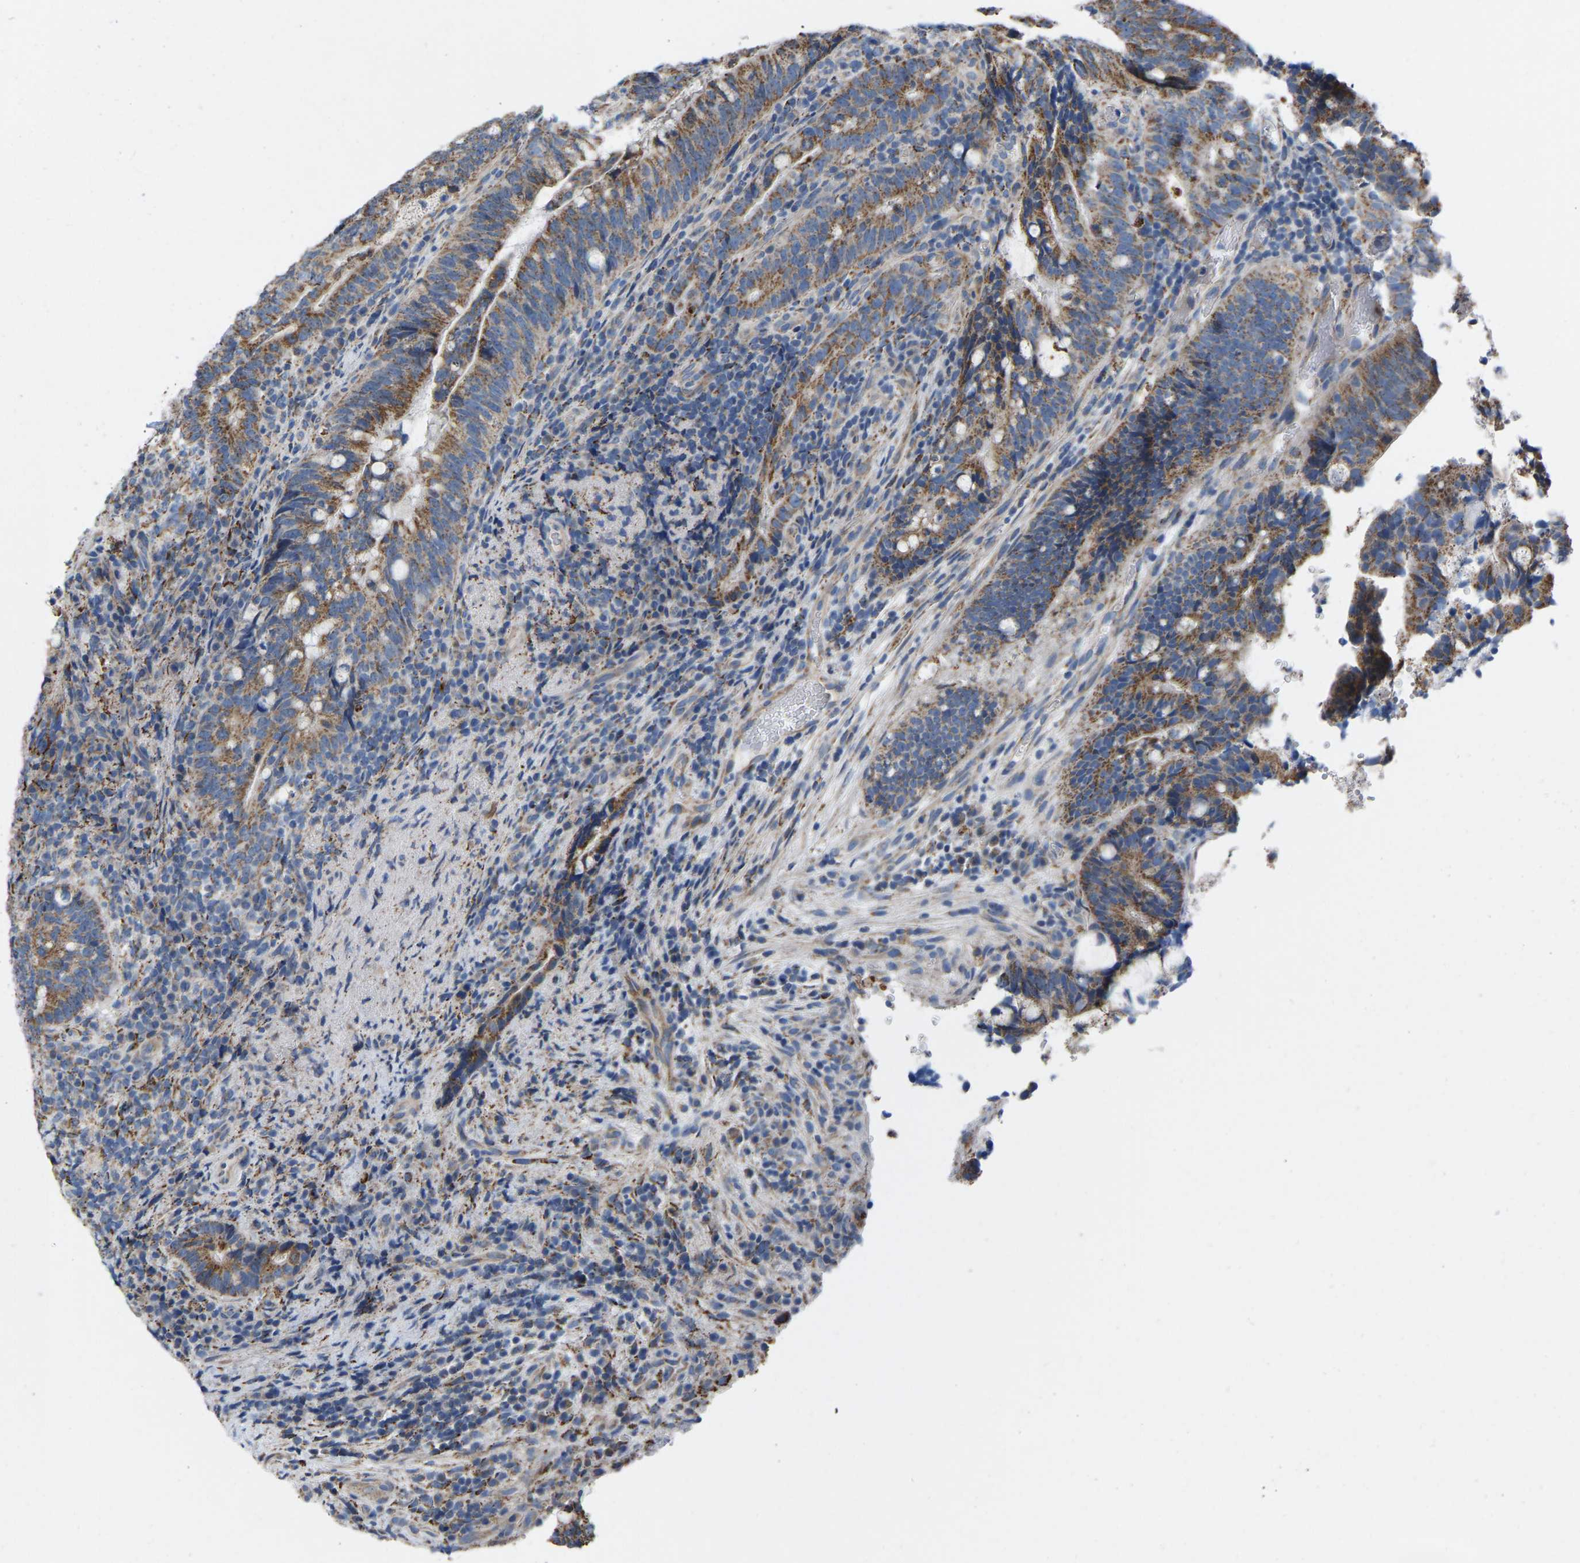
{"staining": {"intensity": "moderate", "quantity": ">75%", "location": "cytoplasmic/membranous"}, "tissue": "colorectal cancer", "cell_type": "Tumor cells", "image_type": "cancer", "snomed": [{"axis": "morphology", "description": "Adenocarcinoma, NOS"}, {"axis": "topography", "description": "Colon"}], "caption": "A brown stain labels moderate cytoplasmic/membranous positivity of a protein in human colorectal cancer (adenocarcinoma) tumor cells.", "gene": "BCL10", "patient": {"sex": "female", "age": 66}}